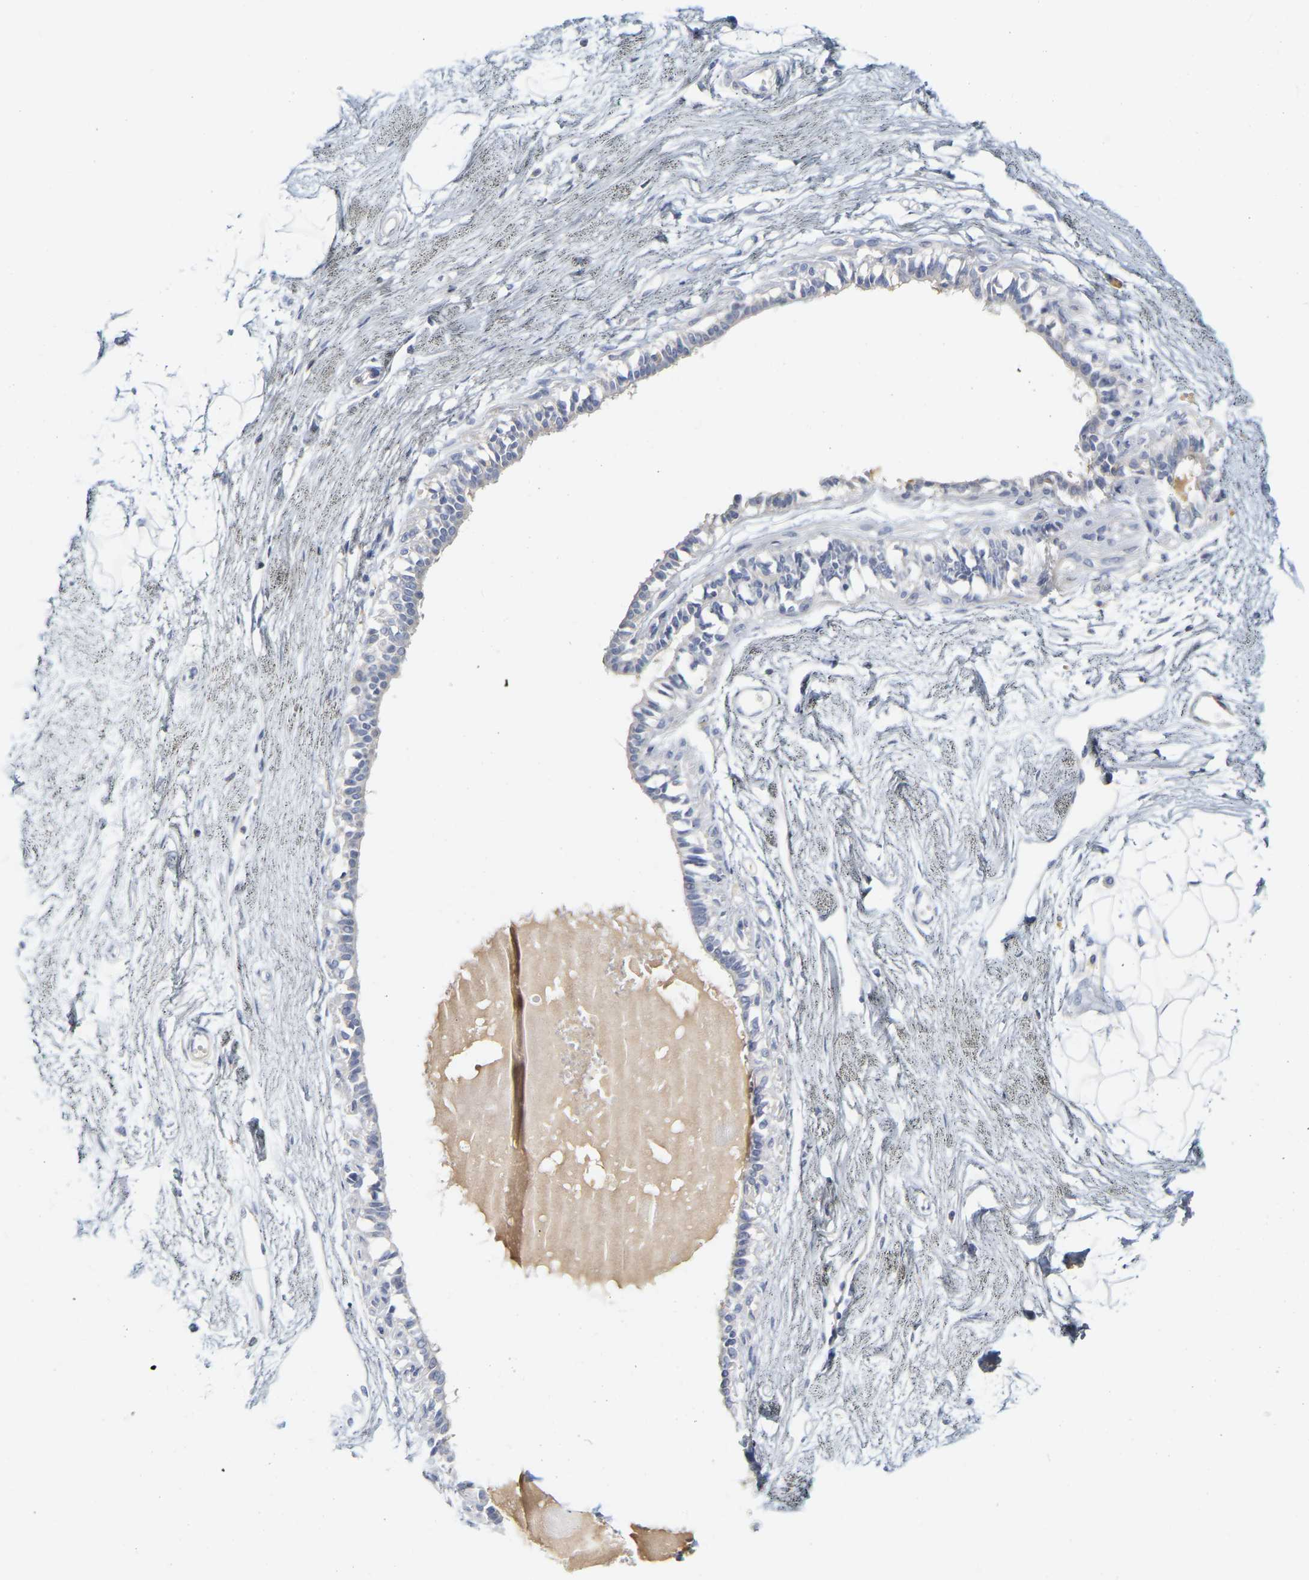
{"staining": {"intensity": "negative", "quantity": "none", "location": "none"}, "tissue": "breast", "cell_type": "Adipocytes", "image_type": "normal", "snomed": [{"axis": "morphology", "description": "Normal tissue, NOS"}, {"axis": "topography", "description": "Breast"}], "caption": "This photomicrograph is of benign breast stained with IHC to label a protein in brown with the nuclei are counter-stained blue. There is no staining in adipocytes. (DAB IHC with hematoxylin counter stain).", "gene": "GNAS", "patient": {"sex": "female", "age": 45}}